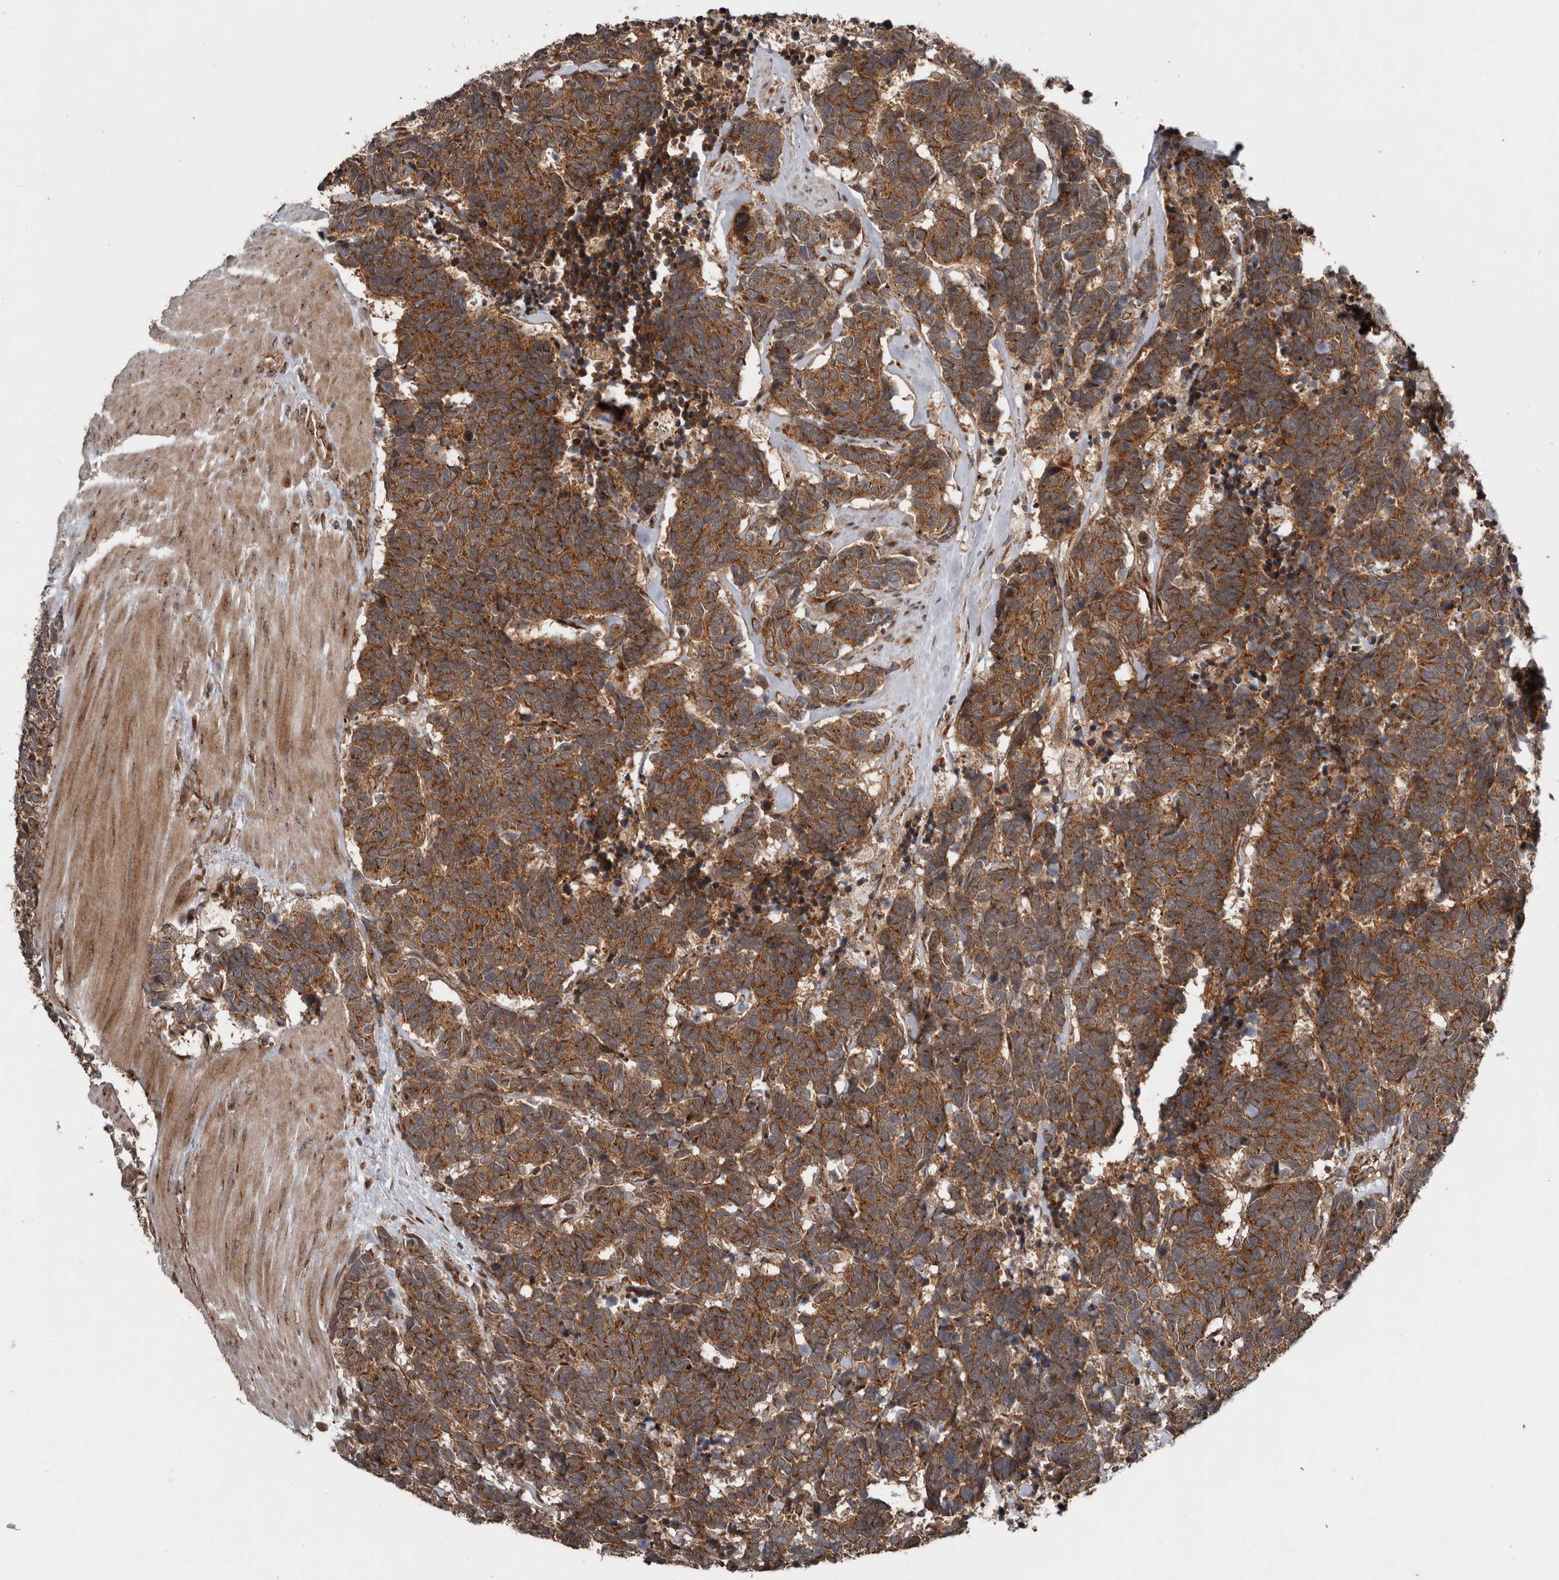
{"staining": {"intensity": "strong", "quantity": ">75%", "location": "cytoplasmic/membranous"}, "tissue": "carcinoid", "cell_type": "Tumor cells", "image_type": "cancer", "snomed": [{"axis": "morphology", "description": "Carcinoma, NOS"}, {"axis": "morphology", "description": "Carcinoid, malignant, NOS"}, {"axis": "topography", "description": "Urinary bladder"}], "caption": "High-magnification brightfield microscopy of carcinoid stained with DAB (3,3'-diaminobenzidine) (brown) and counterstained with hematoxylin (blue). tumor cells exhibit strong cytoplasmic/membranous positivity is present in approximately>75% of cells. (Stains: DAB in brown, nuclei in blue, Microscopy: brightfield microscopy at high magnification).", "gene": "CCDC190", "patient": {"sex": "male", "age": 57}}